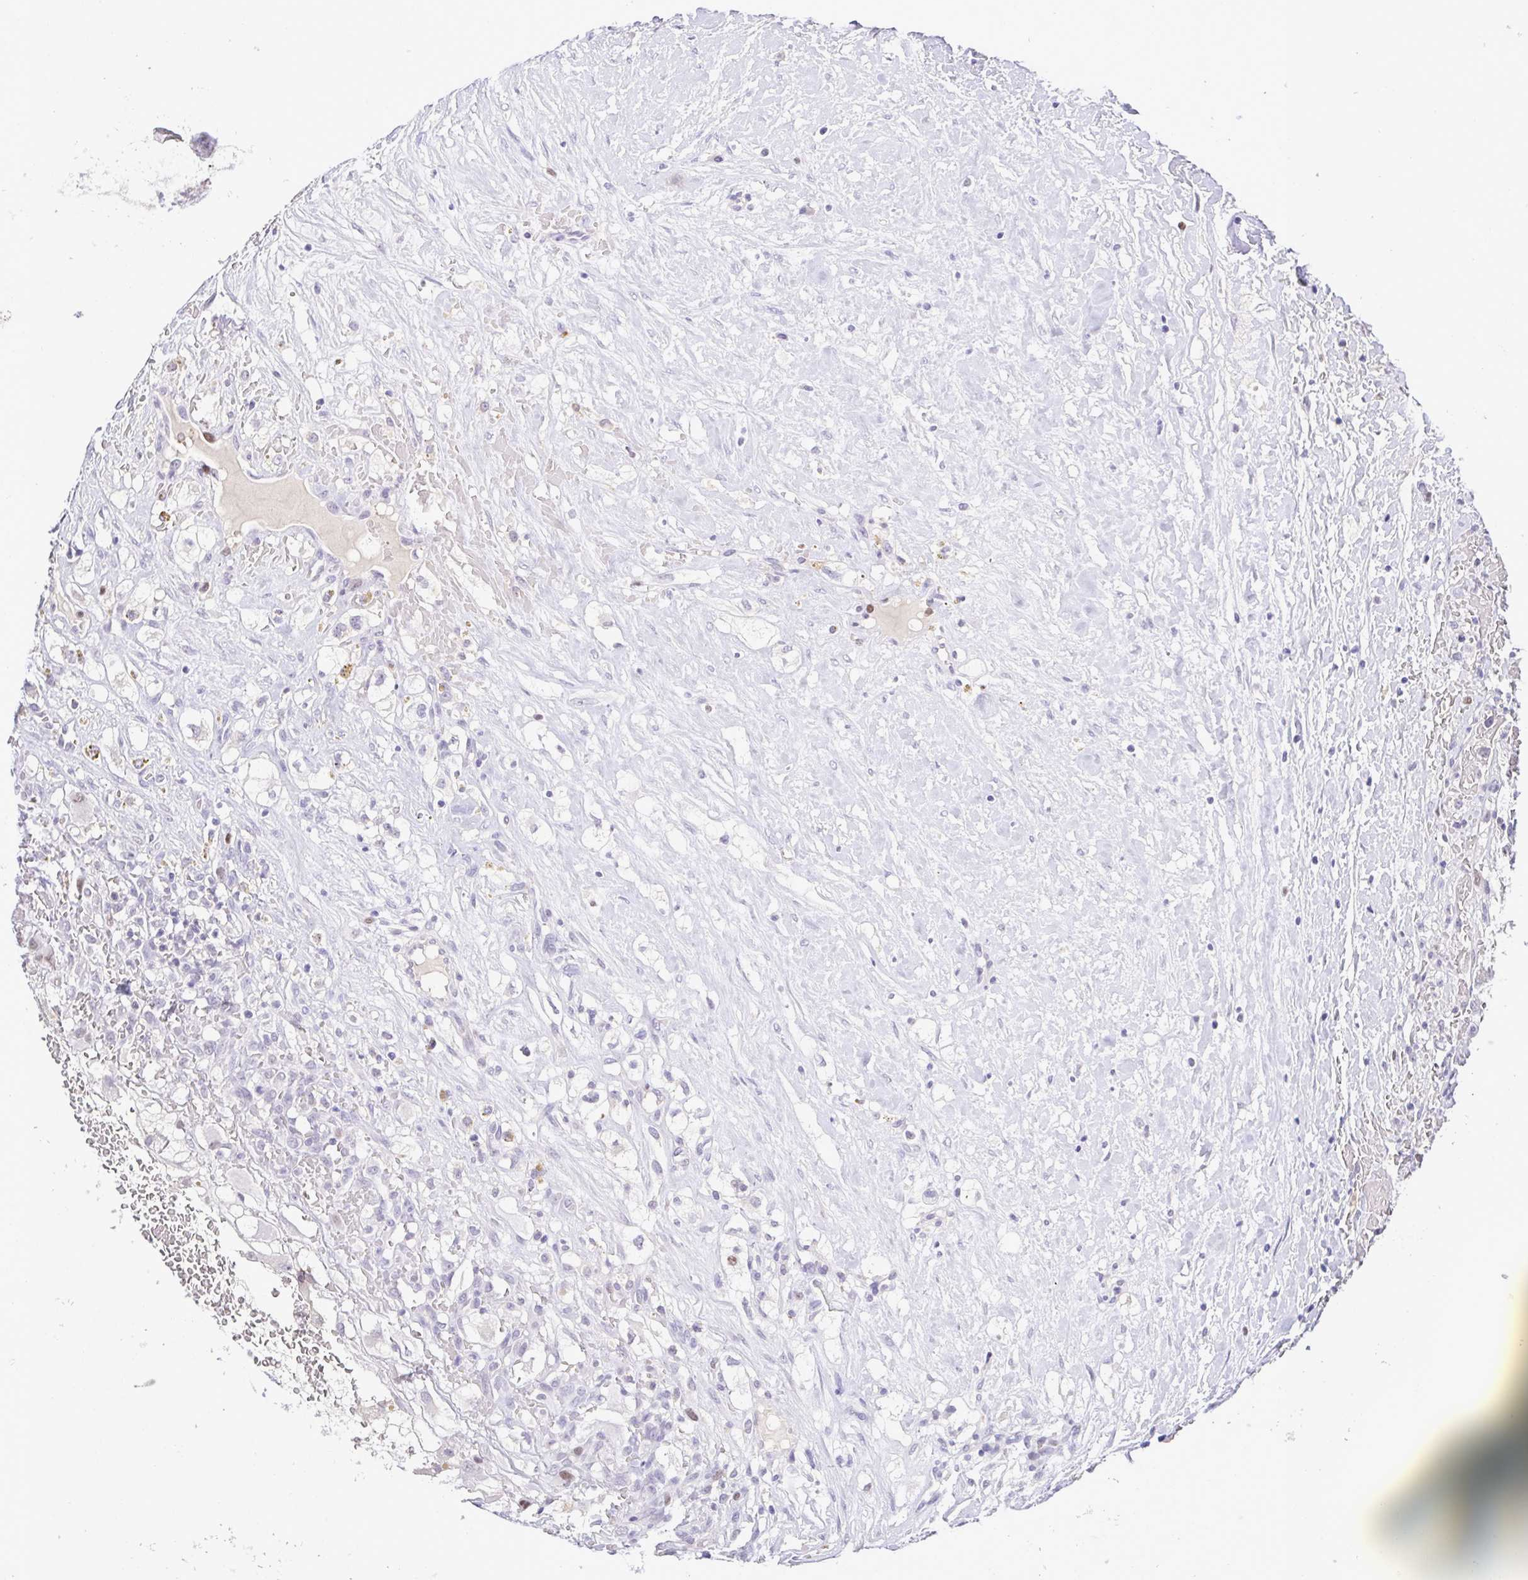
{"staining": {"intensity": "negative", "quantity": "none", "location": "none"}, "tissue": "renal cancer", "cell_type": "Tumor cells", "image_type": "cancer", "snomed": [{"axis": "morphology", "description": "Adenocarcinoma, NOS"}, {"axis": "topography", "description": "Kidney"}], "caption": "Tumor cells are negative for brown protein staining in renal cancer. (DAB (3,3'-diaminobenzidine) immunohistochemistry with hematoxylin counter stain).", "gene": "TIPIN", "patient": {"sex": "male", "age": 59}}